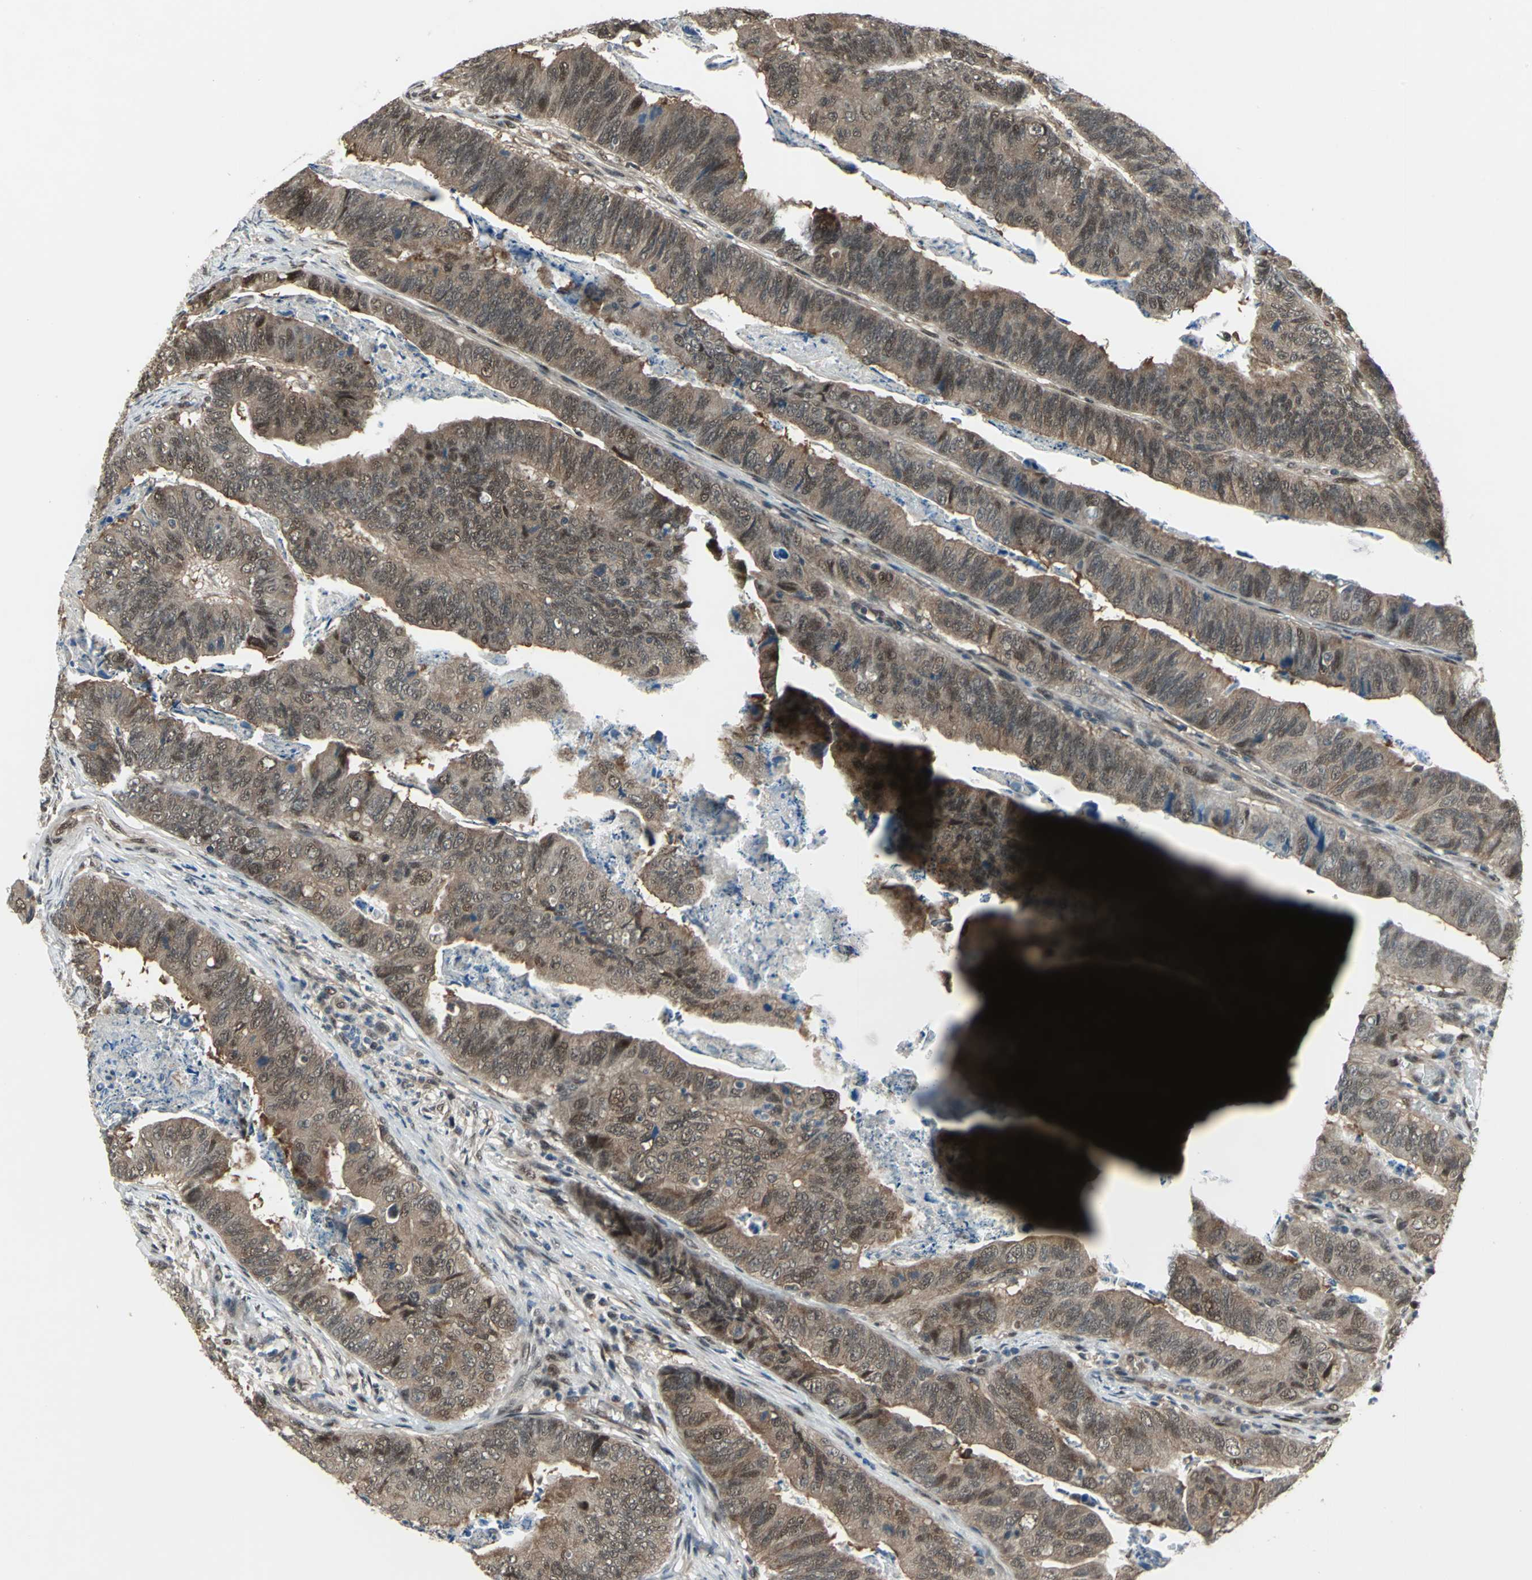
{"staining": {"intensity": "moderate", "quantity": ">75%", "location": "cytoplasmic/membranous,nuclear"}, "tissue": "stomach cancer", "cell_type": "Tumor cells", "image_type": "cancer", "snomed": [{"axis": "morphology", "description": "Adenocarcinoma, NOS"}, {"axis": "topography", "description": "Stomach, lower"}], "caption": "Tumor cells show medium levels of moderate cytoplasmic/membranous and nuclear expression in approximately >75% of cells in human adenocarcinoma (stomach). (brown staining indicates protein expression, while blue staining denotes nuclei).", "gene": "COPS5", "patient": {"sex": "male", "age": 77}}